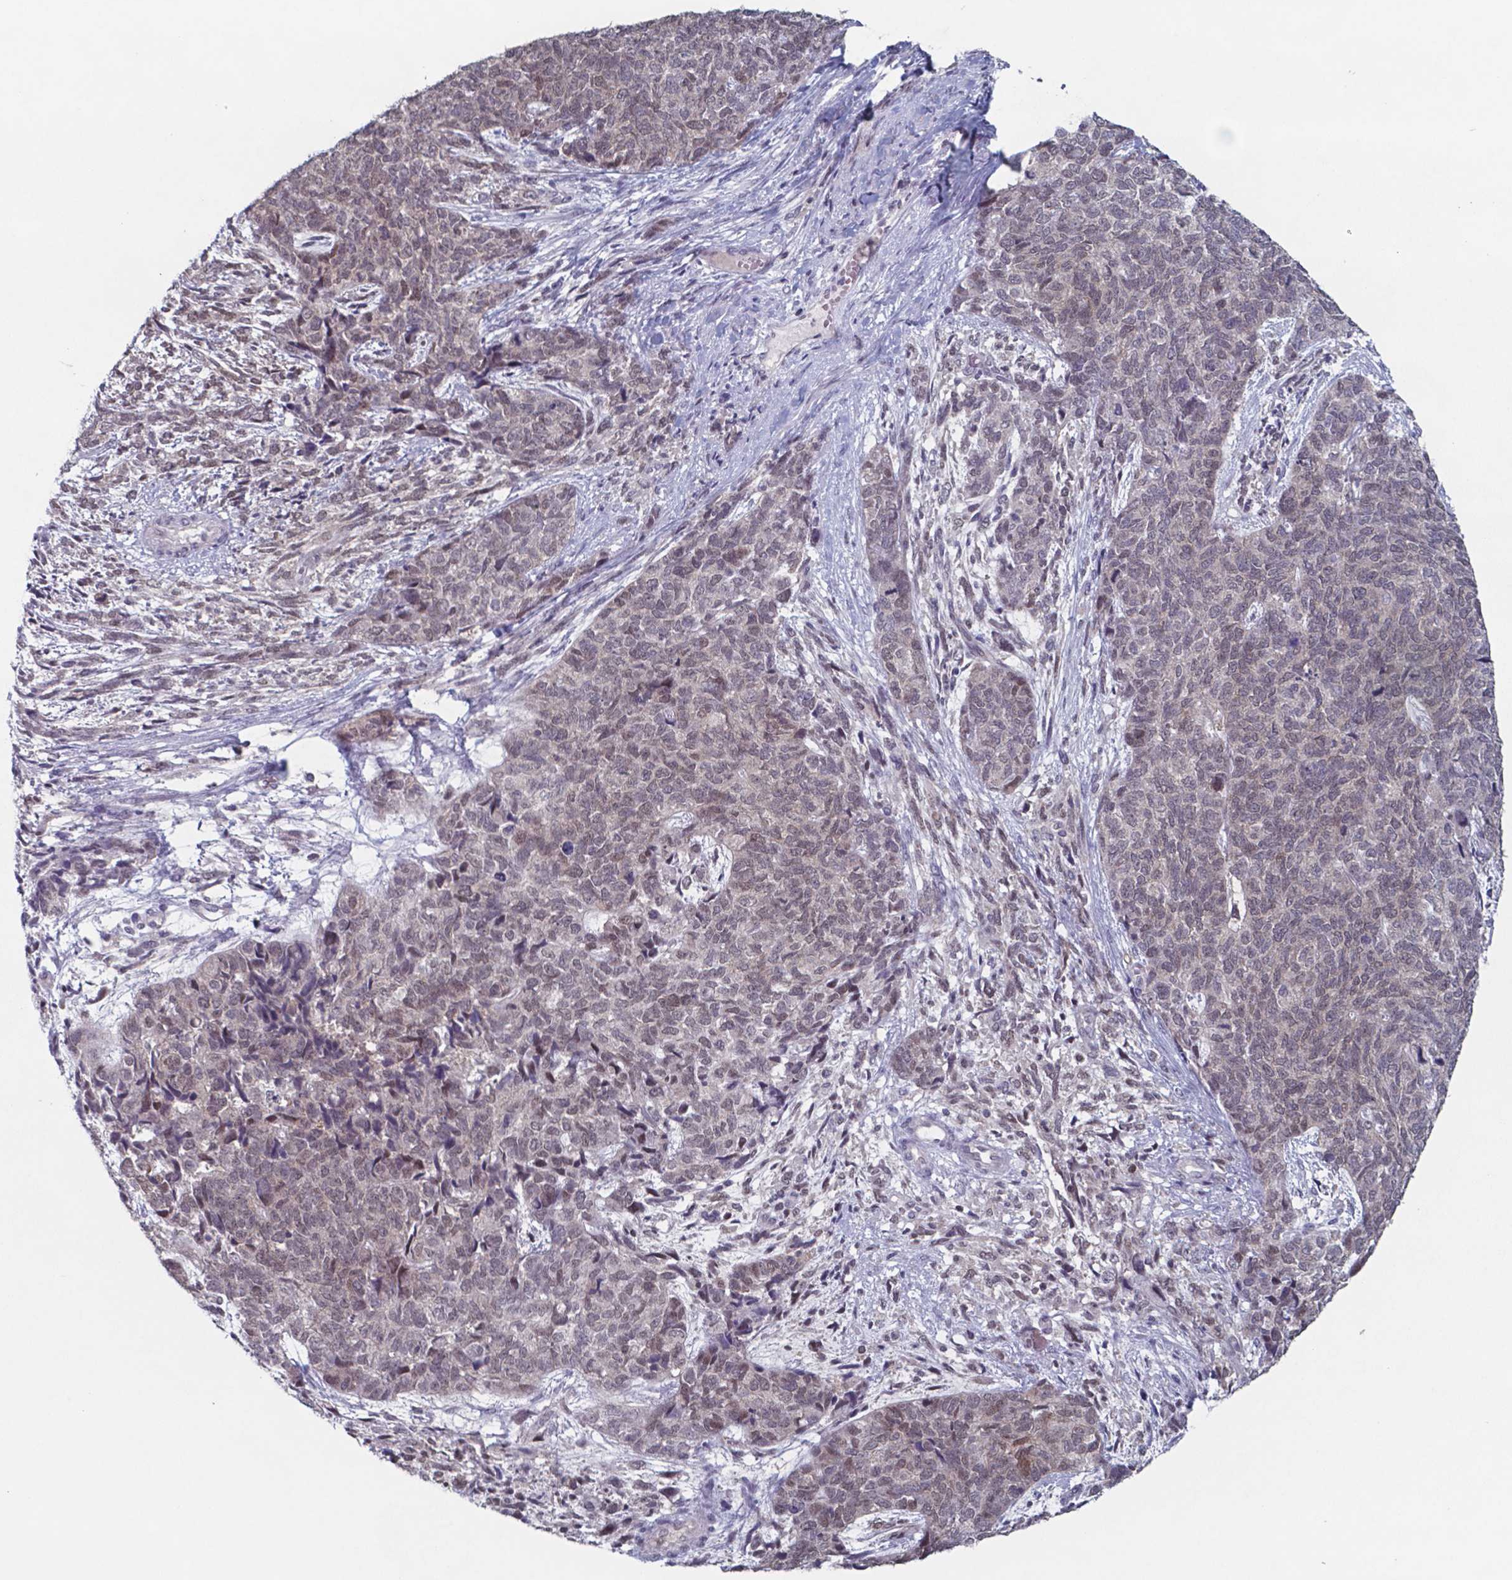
{"staining": {"intensity": "weak", "quantity": "<25%", "location": "nuclear"}, "tissue": "cervical cancer", "cell_type": "Tumor cells", "image_type": "cancer", "snomed": [{"axis": "morphology", "description": "Squamous cell carcinoma, NOS"}, {"axis": "topography", "description": "Cervix"}], "caption": "Cervical cancer (squamous cell carcinoma) stained for a protein using immunohistochemistry reveals no expression tumor cells.", "gene": "TDP2", "patient": {"sex": "female", "age": 63}}